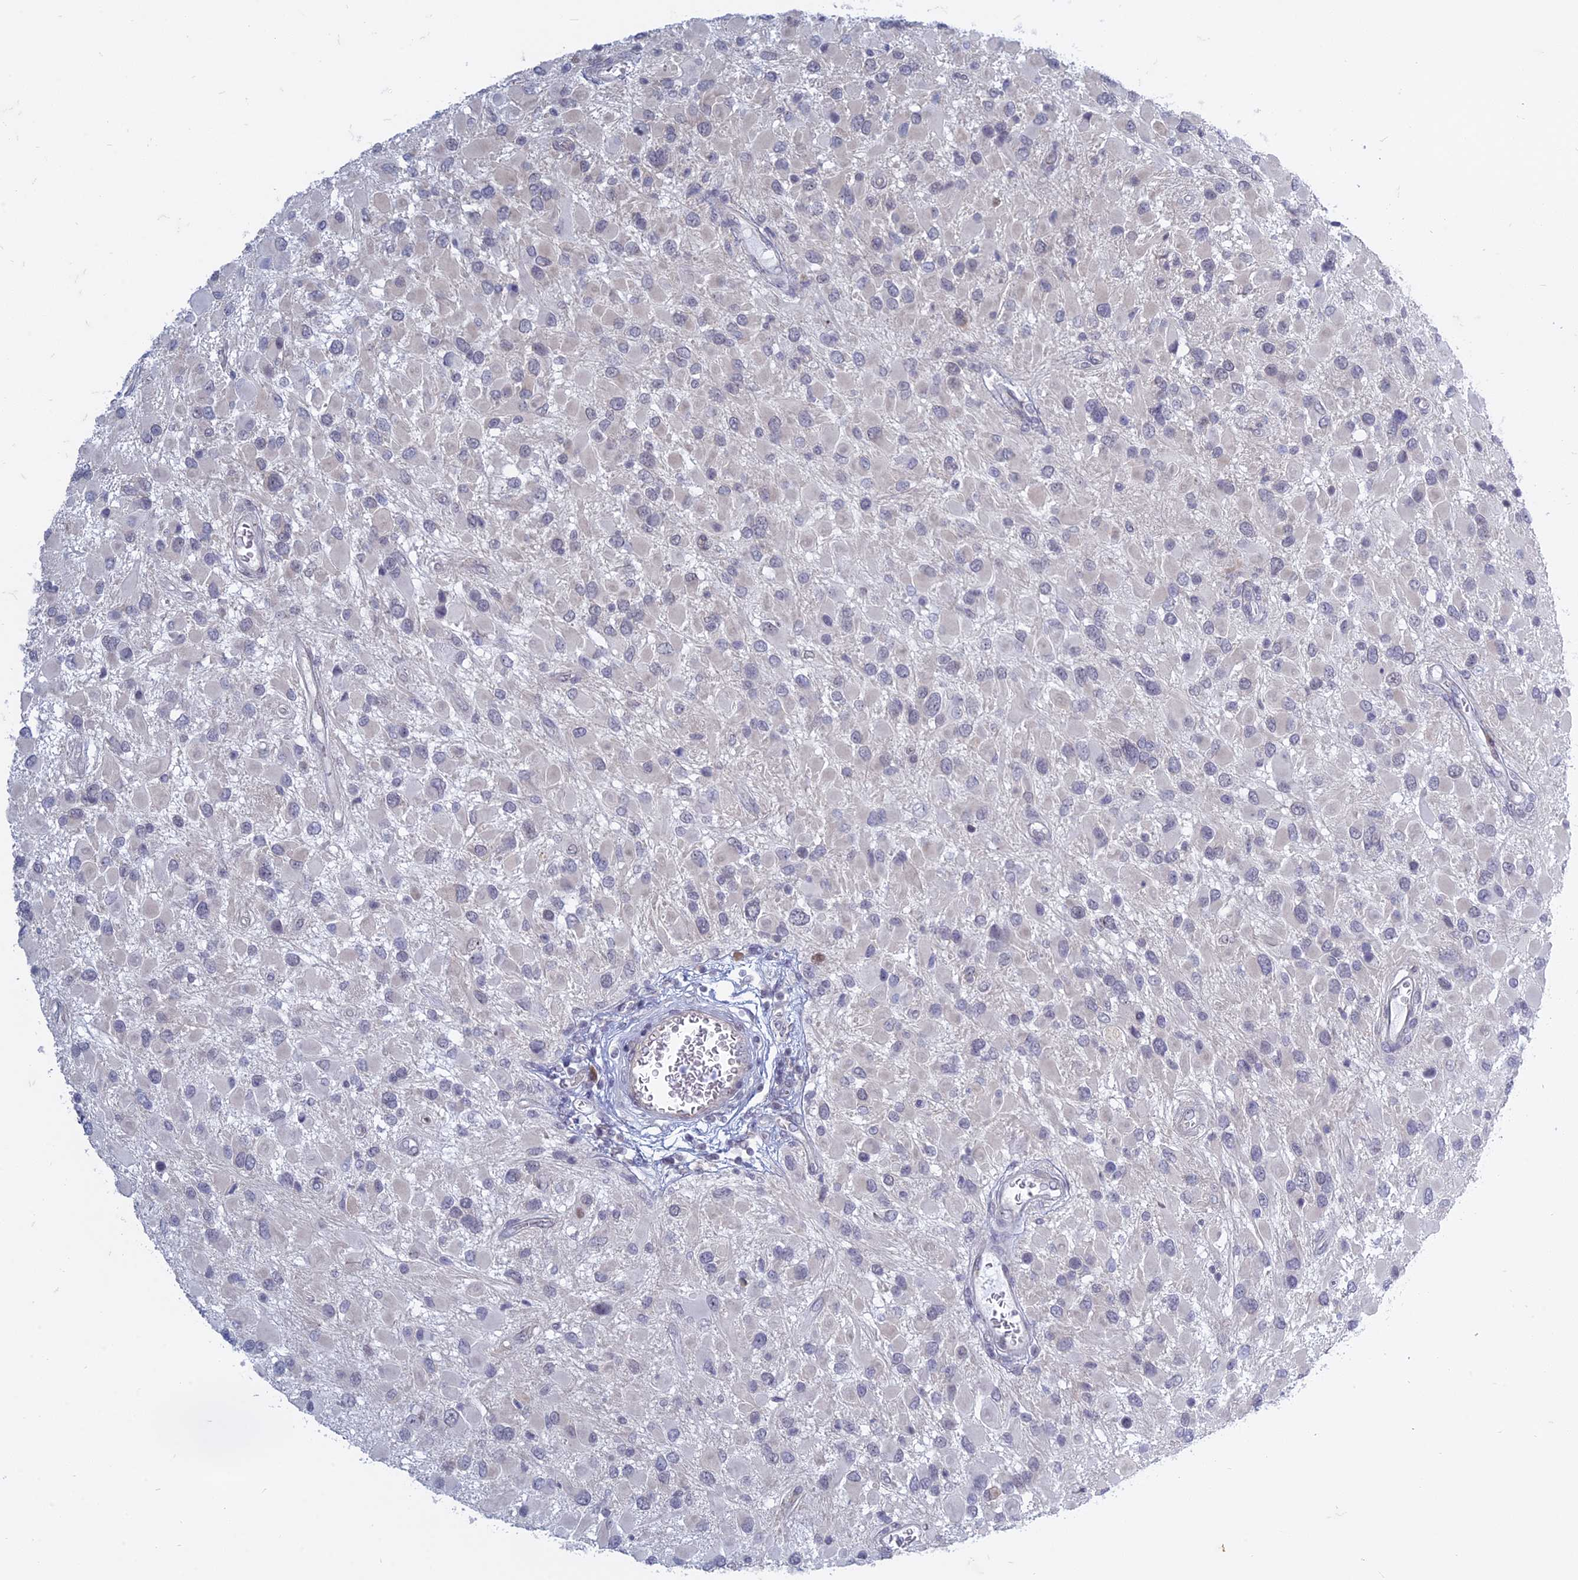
{"staining": {"intensity": "negative", "quantity": "none", "location": "none"}, "tissue": "glioma", "cell_type": "Tumor cells", "image_type": "cancer", "snomed": [{"axis": "morphology", "description": "Glioma, malignant, High grade"}, {"axis": "topography", "description": "Brain"}], "caption": "High-grade glioma (malignant) was stained to show a protein in brown. There is no significant expression in tumor cells.", "gene": "RPS19BP1", "patient": {"sex": "male", "age": 53}}